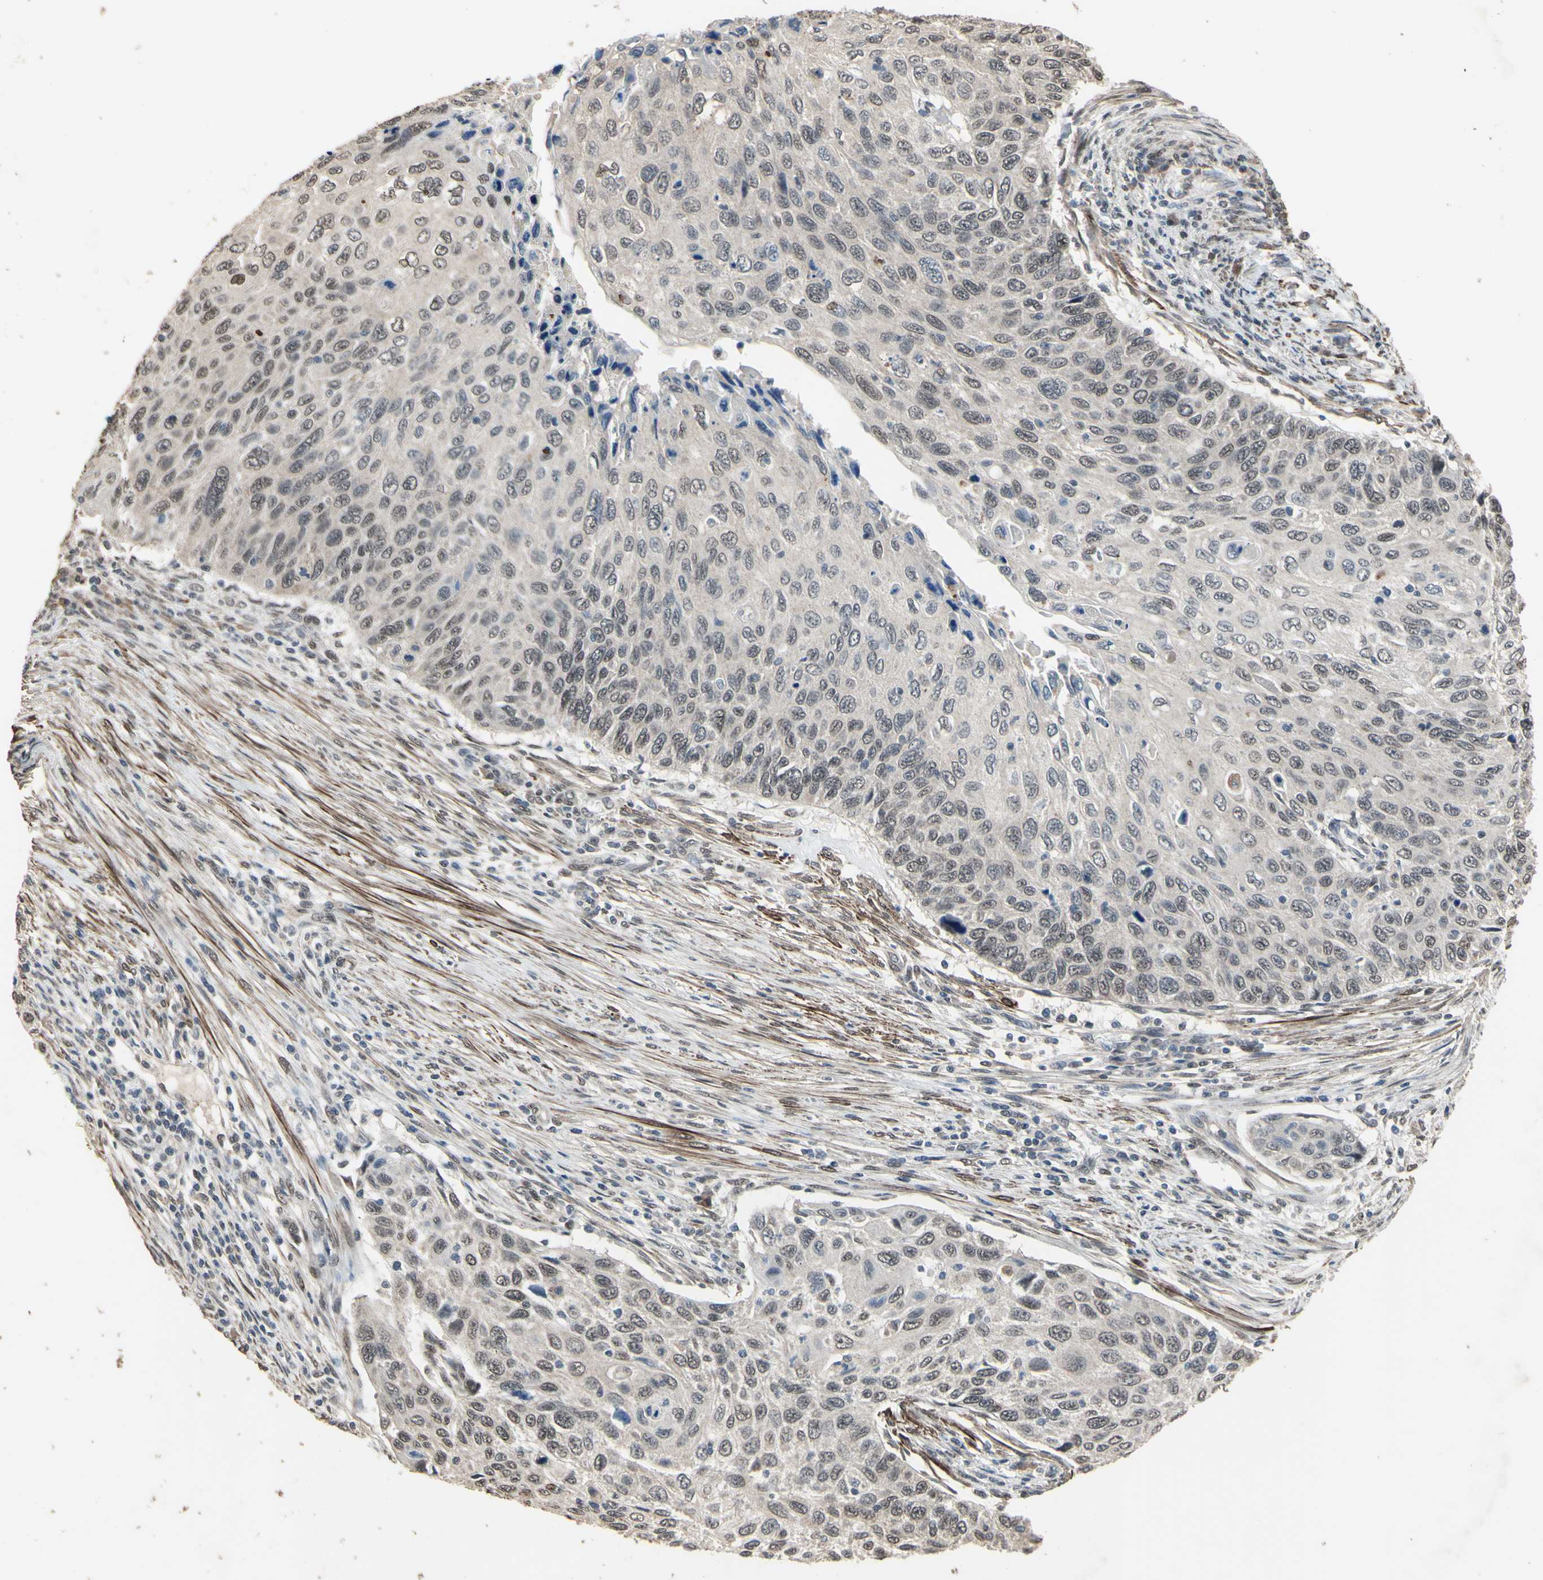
{"staining": {"intensity": "weak", "quantity": "<25%", "location": "nuclear"}, "tissue": "cervical cancer", "cell_type": "Tumor cells", "image_type": "cancer", "snomed": [{"axis": "morphology", "description": "Squamous cell carcinoma, NOS"}, {"axis": "topography", "description": "Cervix"}], "caption": "Cervical squamous cell carcinoma was stained to show a protein in brown. There is no significant staining in tumor cells.", "gene": "ZNF174", "patient": {"sex": "female", "age": 70}}